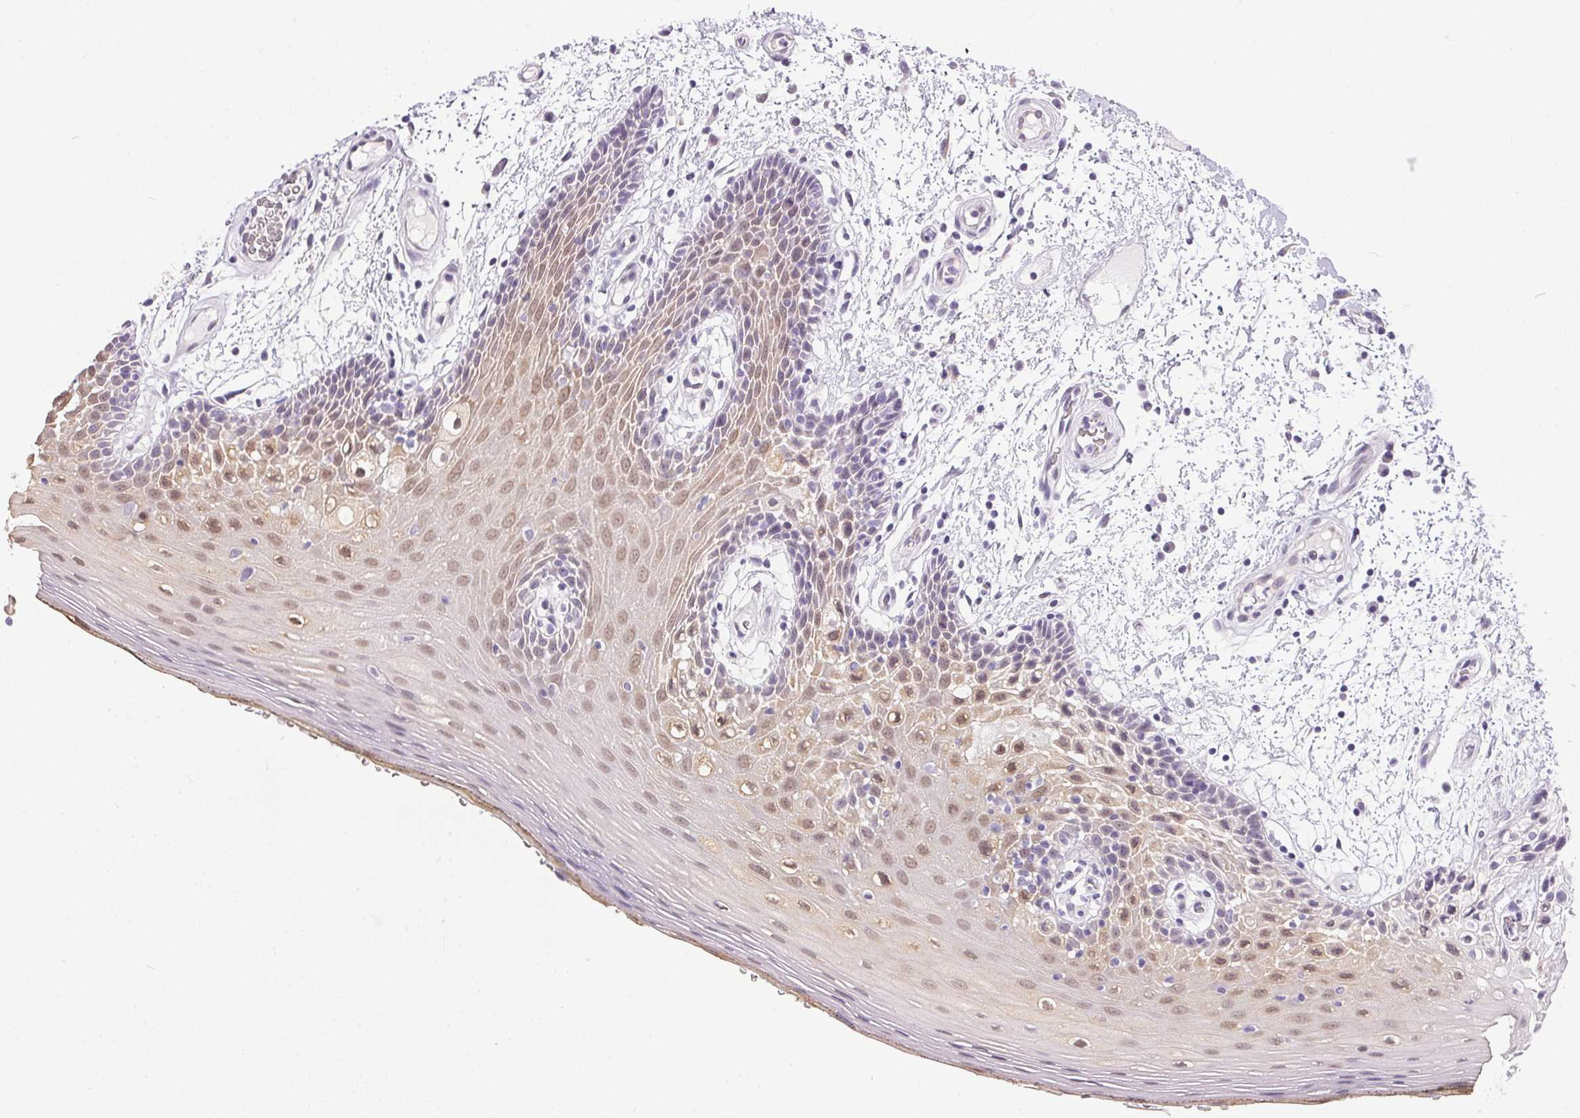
{"staining": {"intensity": "weak", "quantity": "25%-75%", "location": "cytoplasmic/membranous,nuclear"}, "tissue": "oral mucosa", "cell_type": "Squamous epithelial cells", "image_type": "normal", "snomed": [{"axis": "morphology", "description": "Normal tissue, NOS"}, {"axis": "morphology", "description": "Squamous cell carcinoma, NOS"}, {"axis": "topography", "description": "Oral tissue"}, {"axis": "topography", "description": "Head-Neck"}], "caption": "Brown immunohistochemical staining in normal oral mucosa displays weak cytoplasmic/membranous,nuclear positivity in about 25%-75% of squamous epithelial cells. (IHC, brightfield microscopy, high magnification).", "gene": "GBP6", "patient": {"sex": "male", "age": 52}}